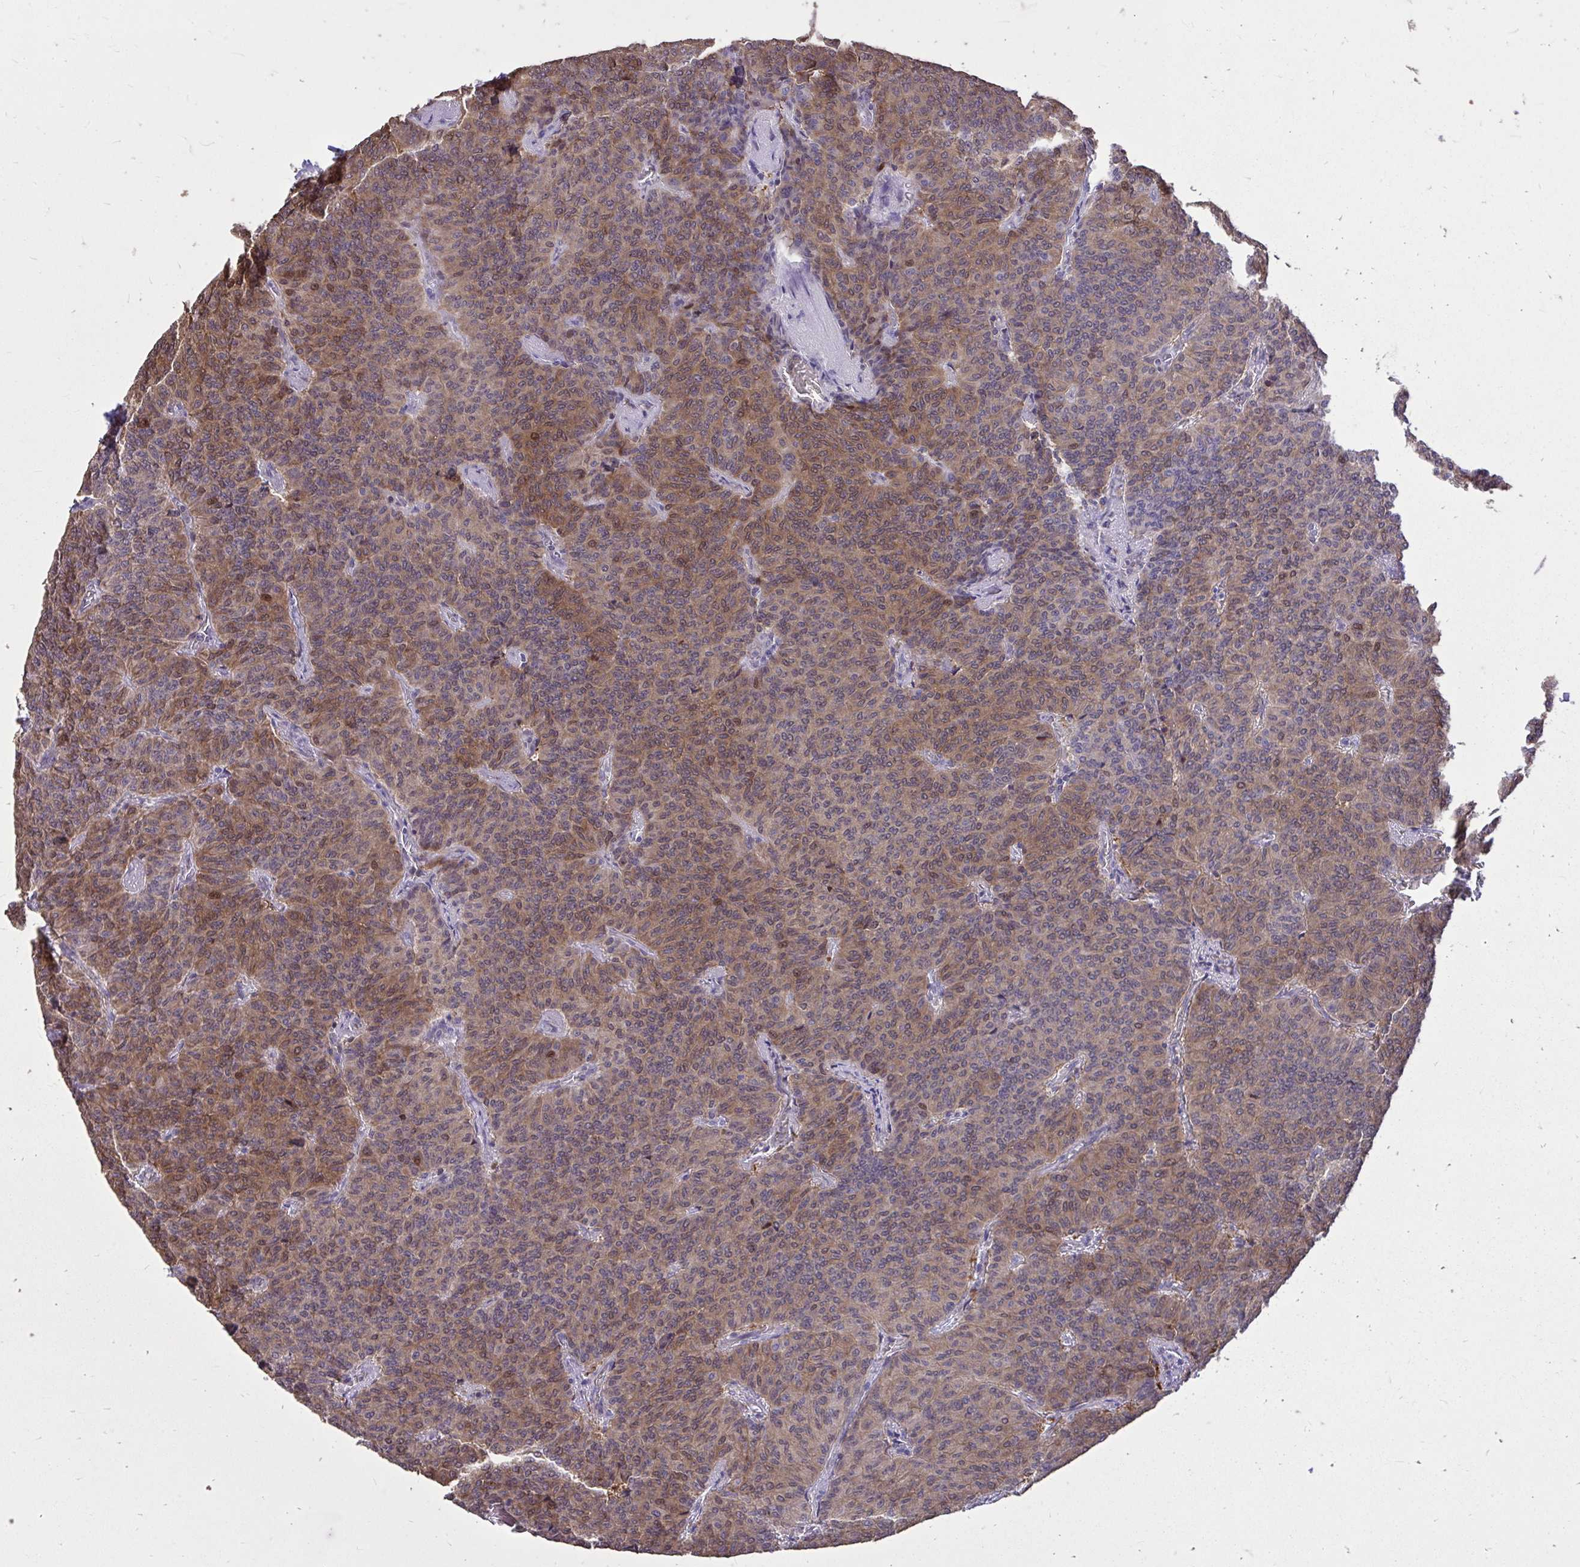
{"staining": {"intensity": "moderate", "quantity": "25%-75%", "location": "cytoplasmic/membranous"}, "tissue": "carcinoid", "cell_type": "Tumor cells", "image_type": "cancer", "snomed": [{"axis": "morphology", "description": "Carcinoid, malignant, NOS"}, {"axis": "topography", "description": "Lung"}], "caption": "IHC (DAB) staining of human carcinoid shows moderate cytoplasmic/membranous protein expression in about 25%-75% of tumor cells.", "gene": "IGFL2", "patient": {"sex": "male", "age": 61}}